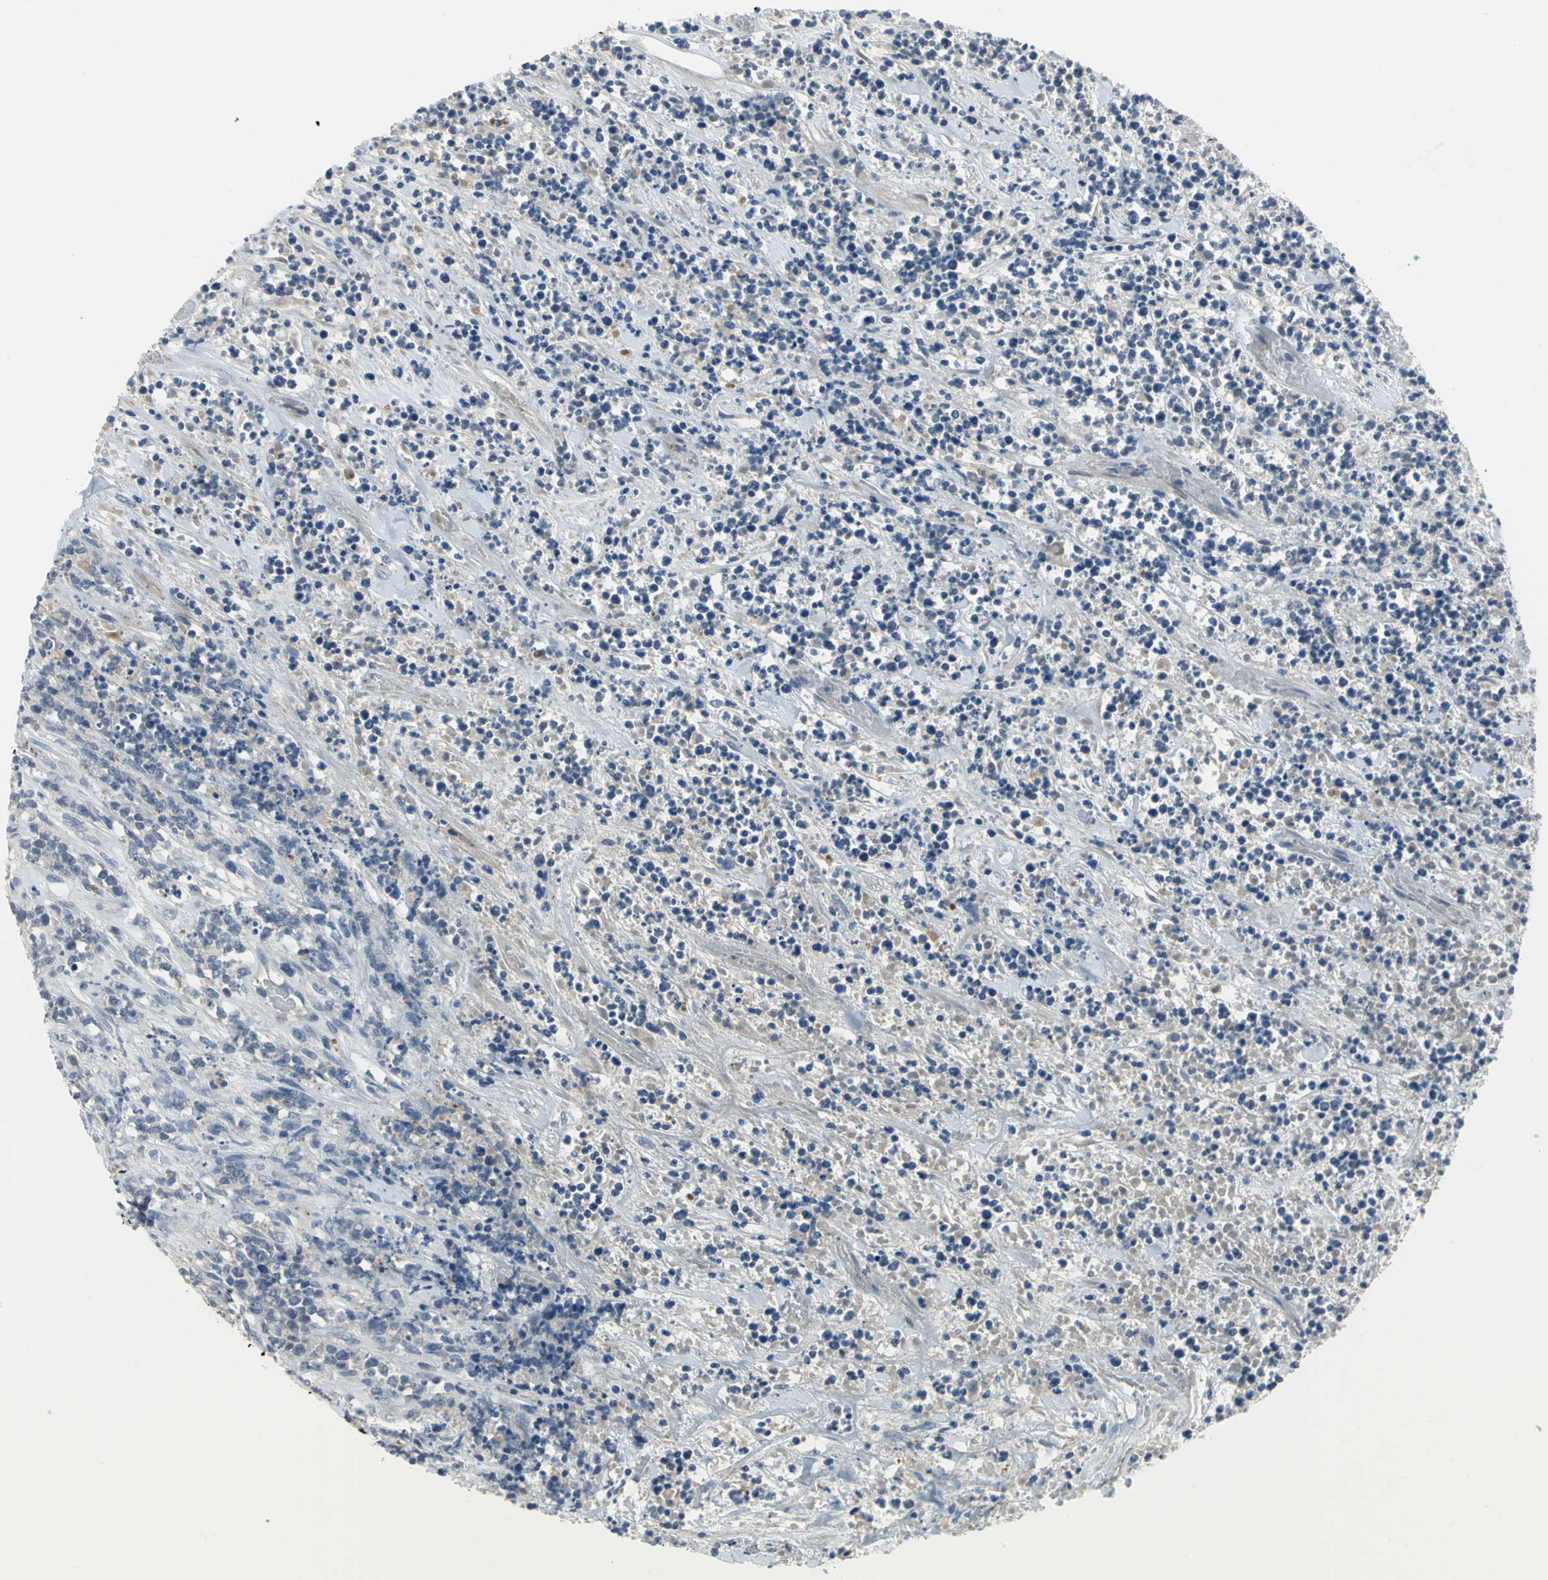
{"staining": {"intensity": "negative", "quantity": "none", "location": "none"}, "tissue": "lymphoma", "cell_type": "Tumor cells", "image_type": "cancer", "snomed": [{"axis": "morphology", "description": "Malignant lymphoma, non-Hodgkin's type, High grade"}, {"axis": "topography", "description": "Soft tissue"}], "caption": "Immunohistochemistry histopathology image of neoplastic tissue: human lymphoma stained with DAB (3,3'-diaminobenzidine) displays no significant protein staining in tumor cells.", "gene": "ZIC1", "patient": {"sex": "male", "age": 18}}